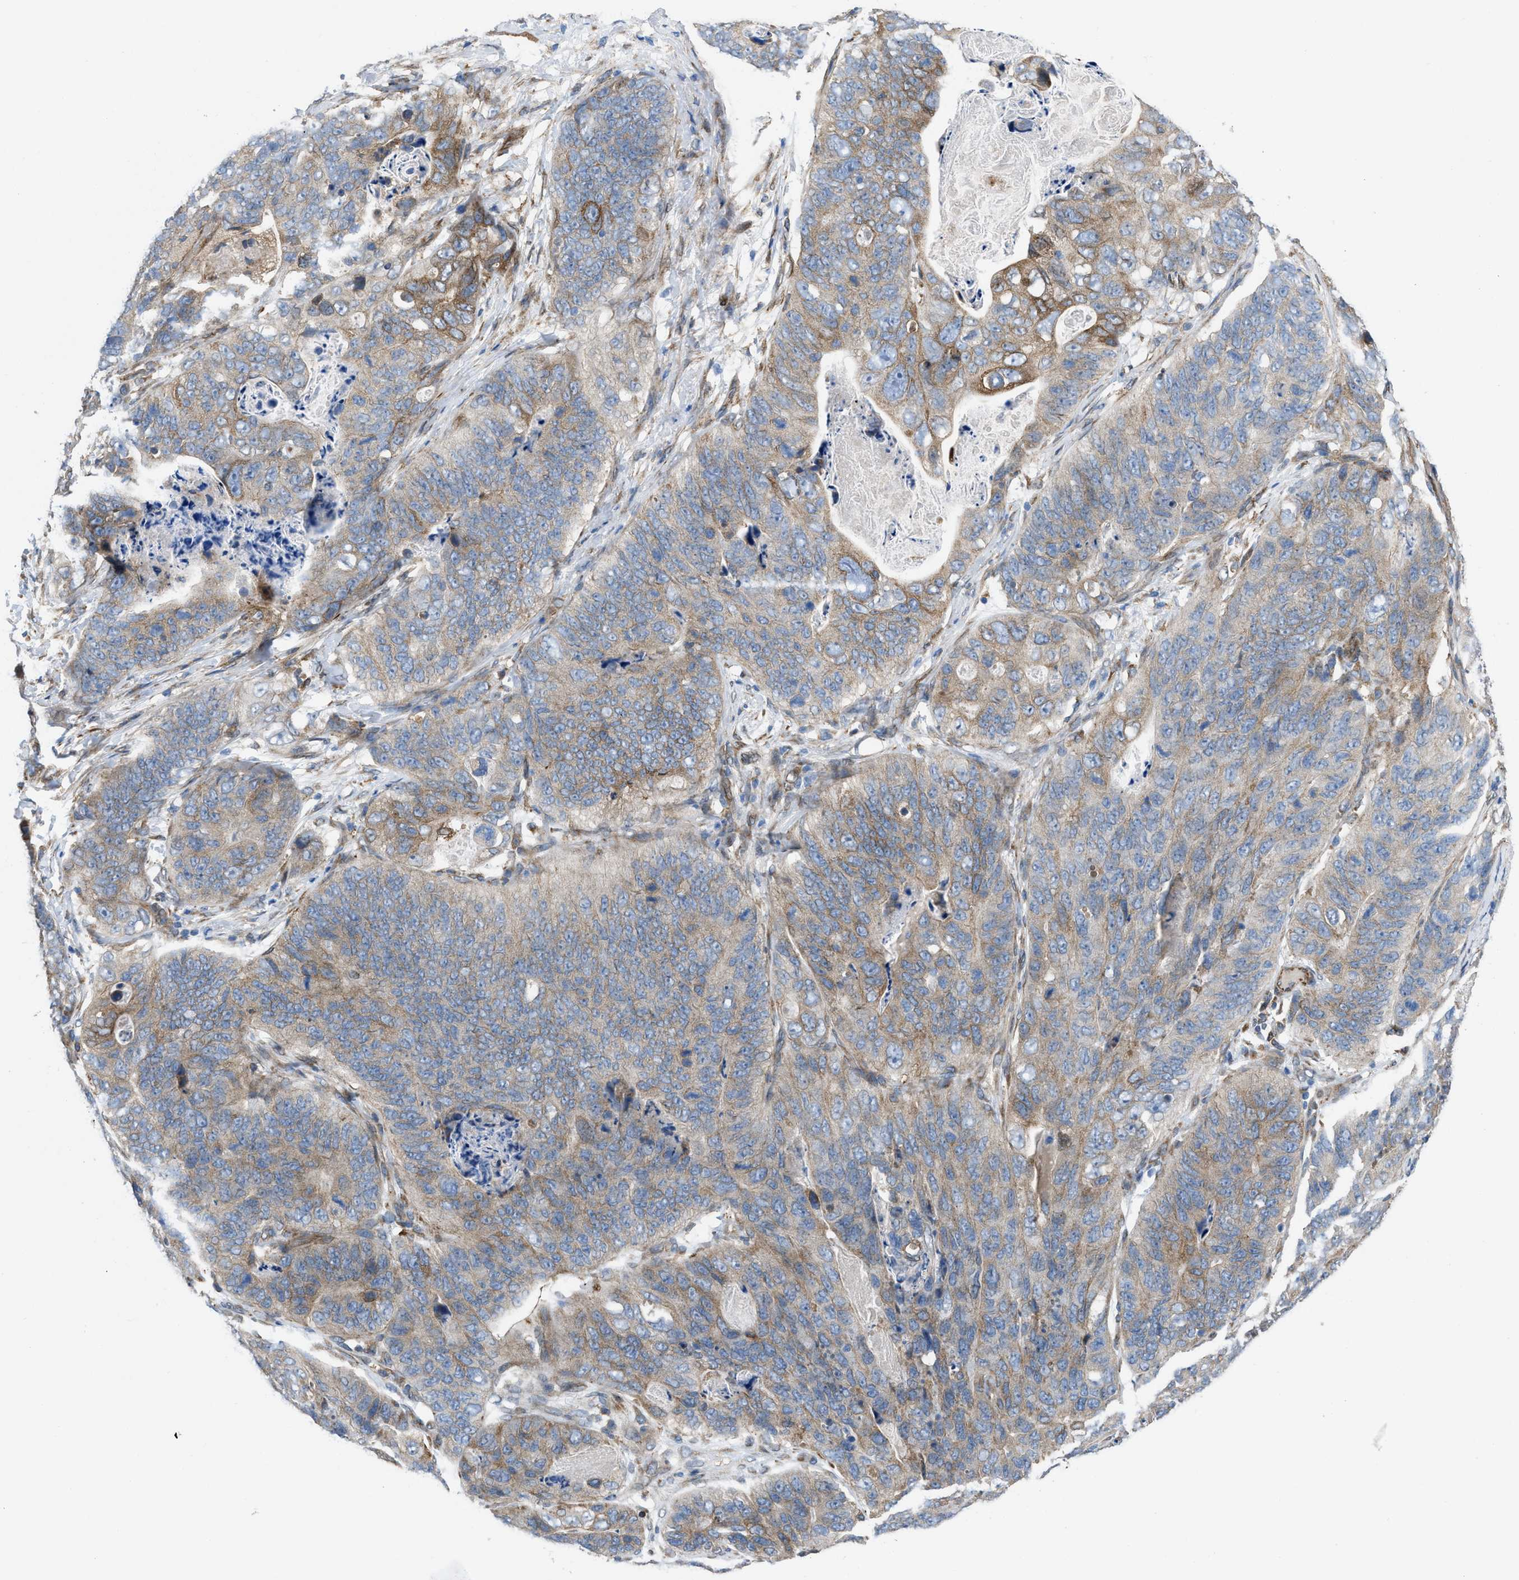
{"staining": {"intensity": "moderate", "quantity": ">75%", "location": "cytoplasmic/membranous"}, "tissue": "stomach cancer", "cell_type": "Tumor cells", "image_type": "cancer", "snomed": [{"axis": "morphology", "description": "Adenocarcinoma, NOS"}, {"axis": "topography", "description": "Stomach"}], "caption": "DAB immunohistochemical staining of adenocarcinoma (stomach) demonstrates moderate cytoplasmic/membranous protein expression in about >75% of tumor cells.", "gene": "ERLIN2", "patient": {"sex": "female", "age": 89}}